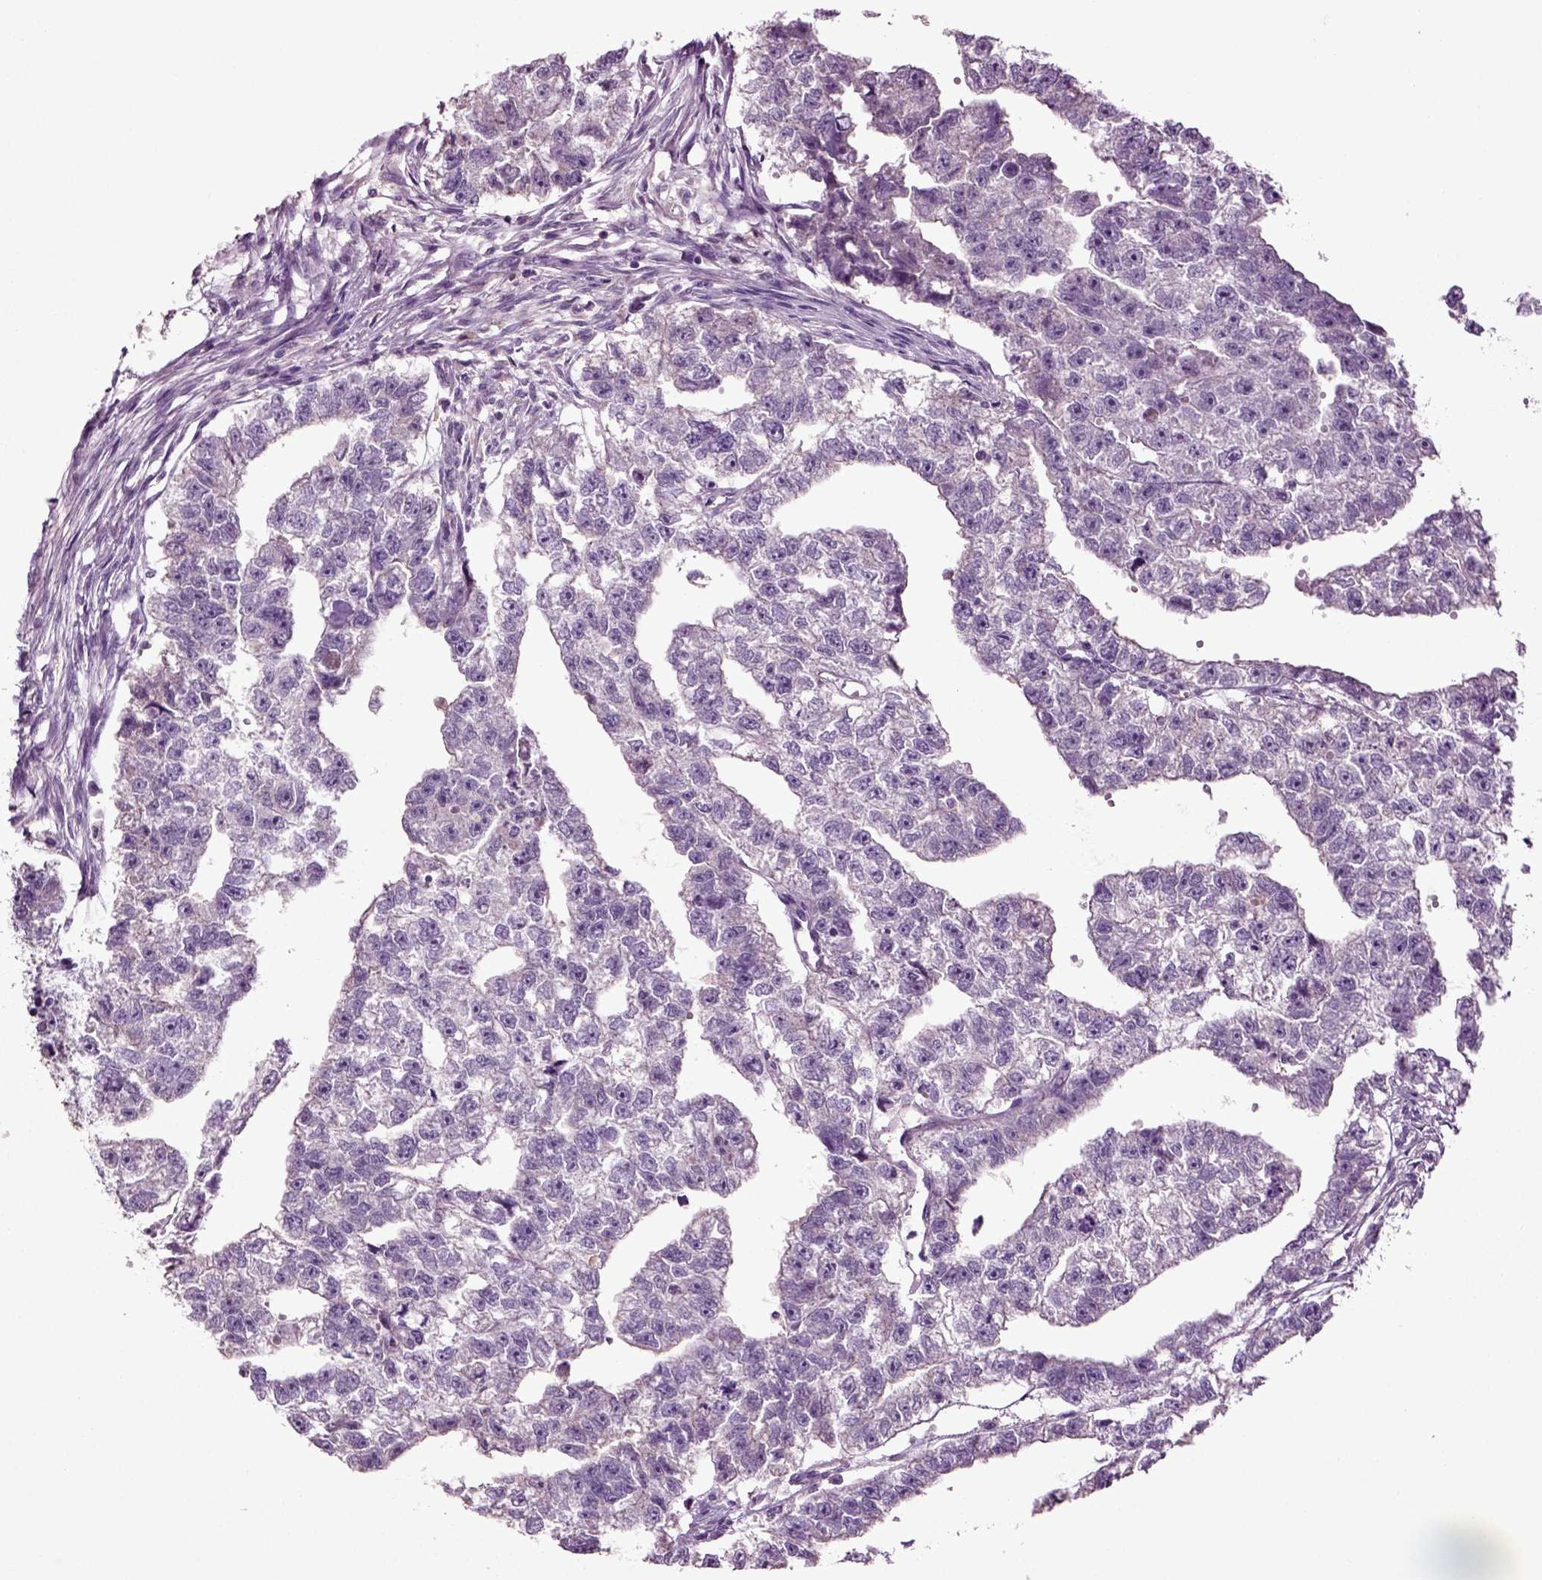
{"staining": {"intensity": "negative", "quantity": "none", "location": "none"}, "tissue": "testis cancer", "cell_type": "Tumor cells", "image_type": "cancer", "snomed": [{"axis": "morphology", "description": "Carcinoma, Embryonal, NOS"}, {"axis": "morphology", "description": "Teratoma, malignant, NOS"}, {"axis": "topography", "description": "Testis"}], "caption": "Testis cancer (embryonal carcinoma) was stained to show a protein in brown. There is no significant positivity in tumor cells.", "gene": "DEFB118", "patient": {"sex": "male", "age": 44}}